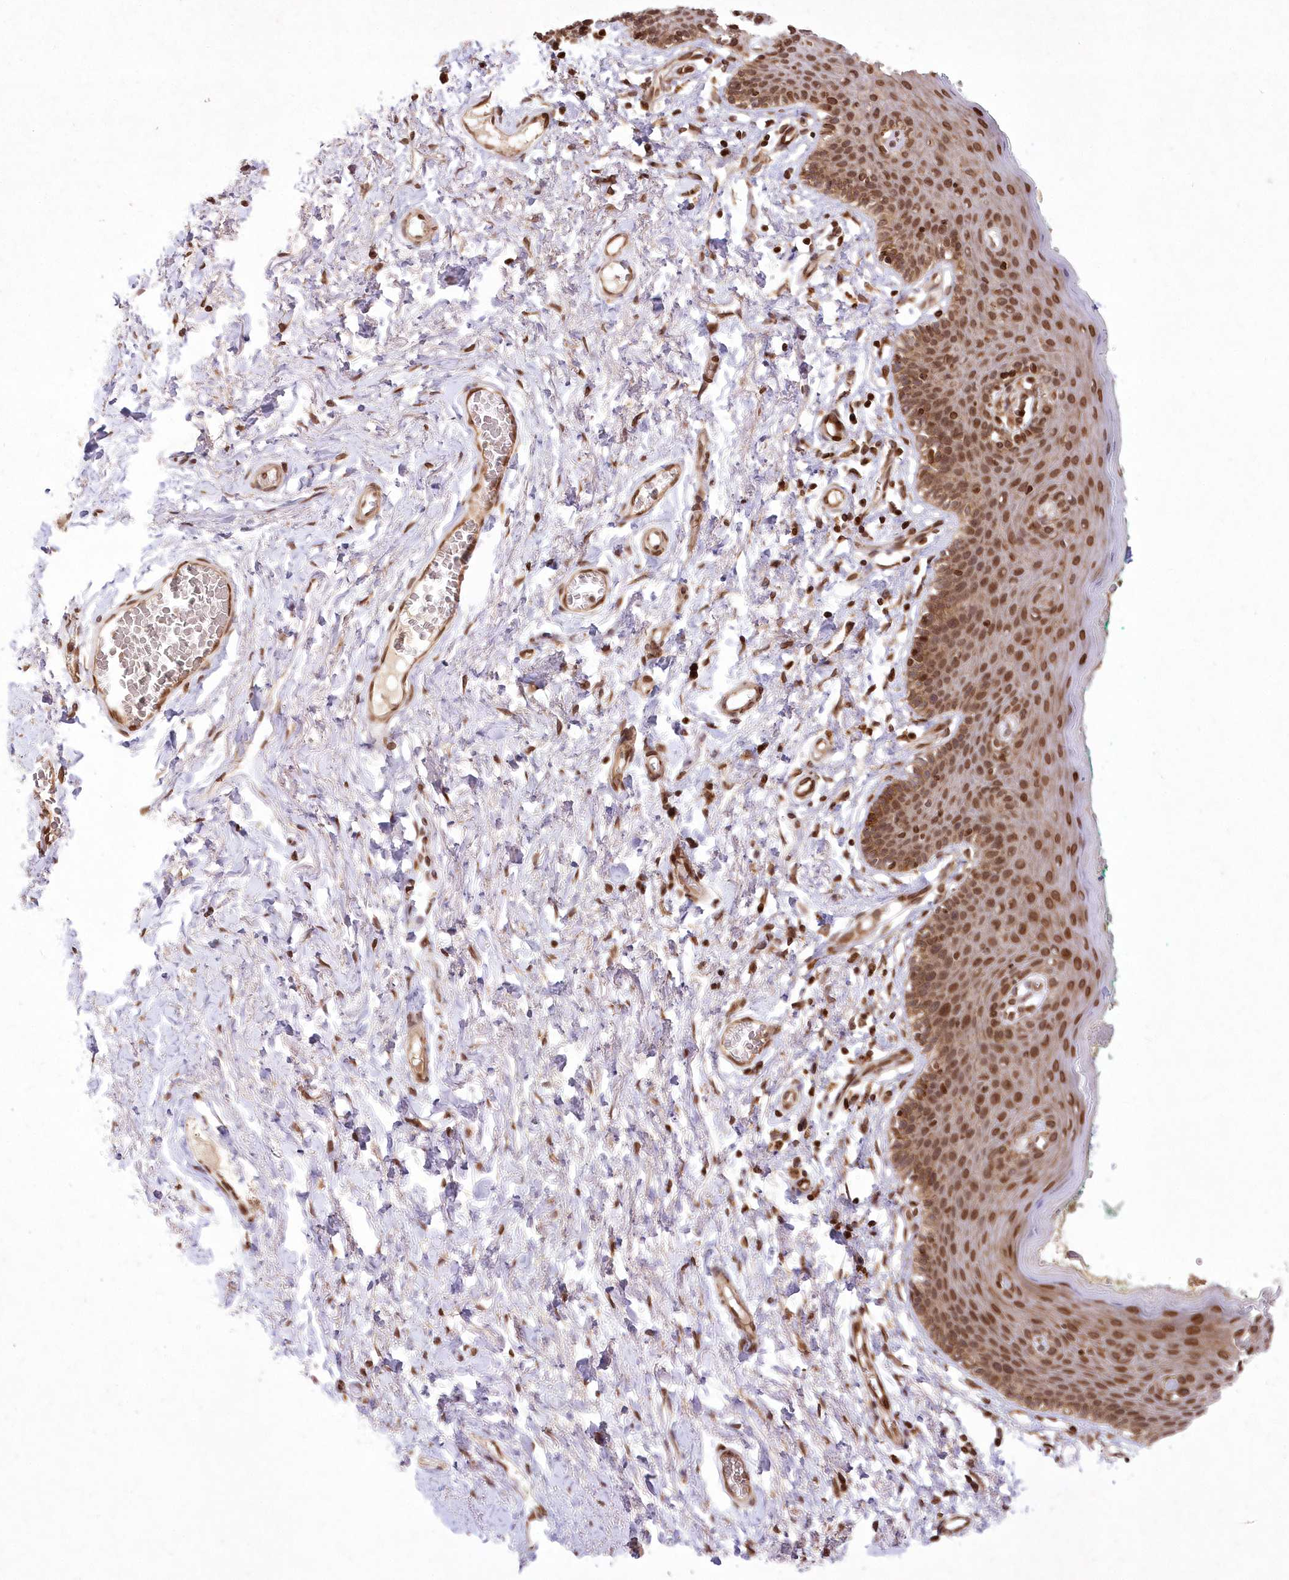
{"staining": {"intensity": "moderate", "quantity": ">75%", "location": "cytoplasmic/membranous,nuclear"}, "tissue": "skin", "cell_type": "Epidermal cells", "image_type": "normal", "snomed": [{"axis": "morphology", "description": "Normal tissue, NOS"}, {"axis": "topography", "description": "Vulva"}], "caption": "Brown immunohistochemical staining in benign human skin exhibits moderate cytoplasmic/membranous,nuclear staining in about >75% of epidermal cells.", "gene": "DNAJC27", "patient": {"sex": "female", "age": 66}}